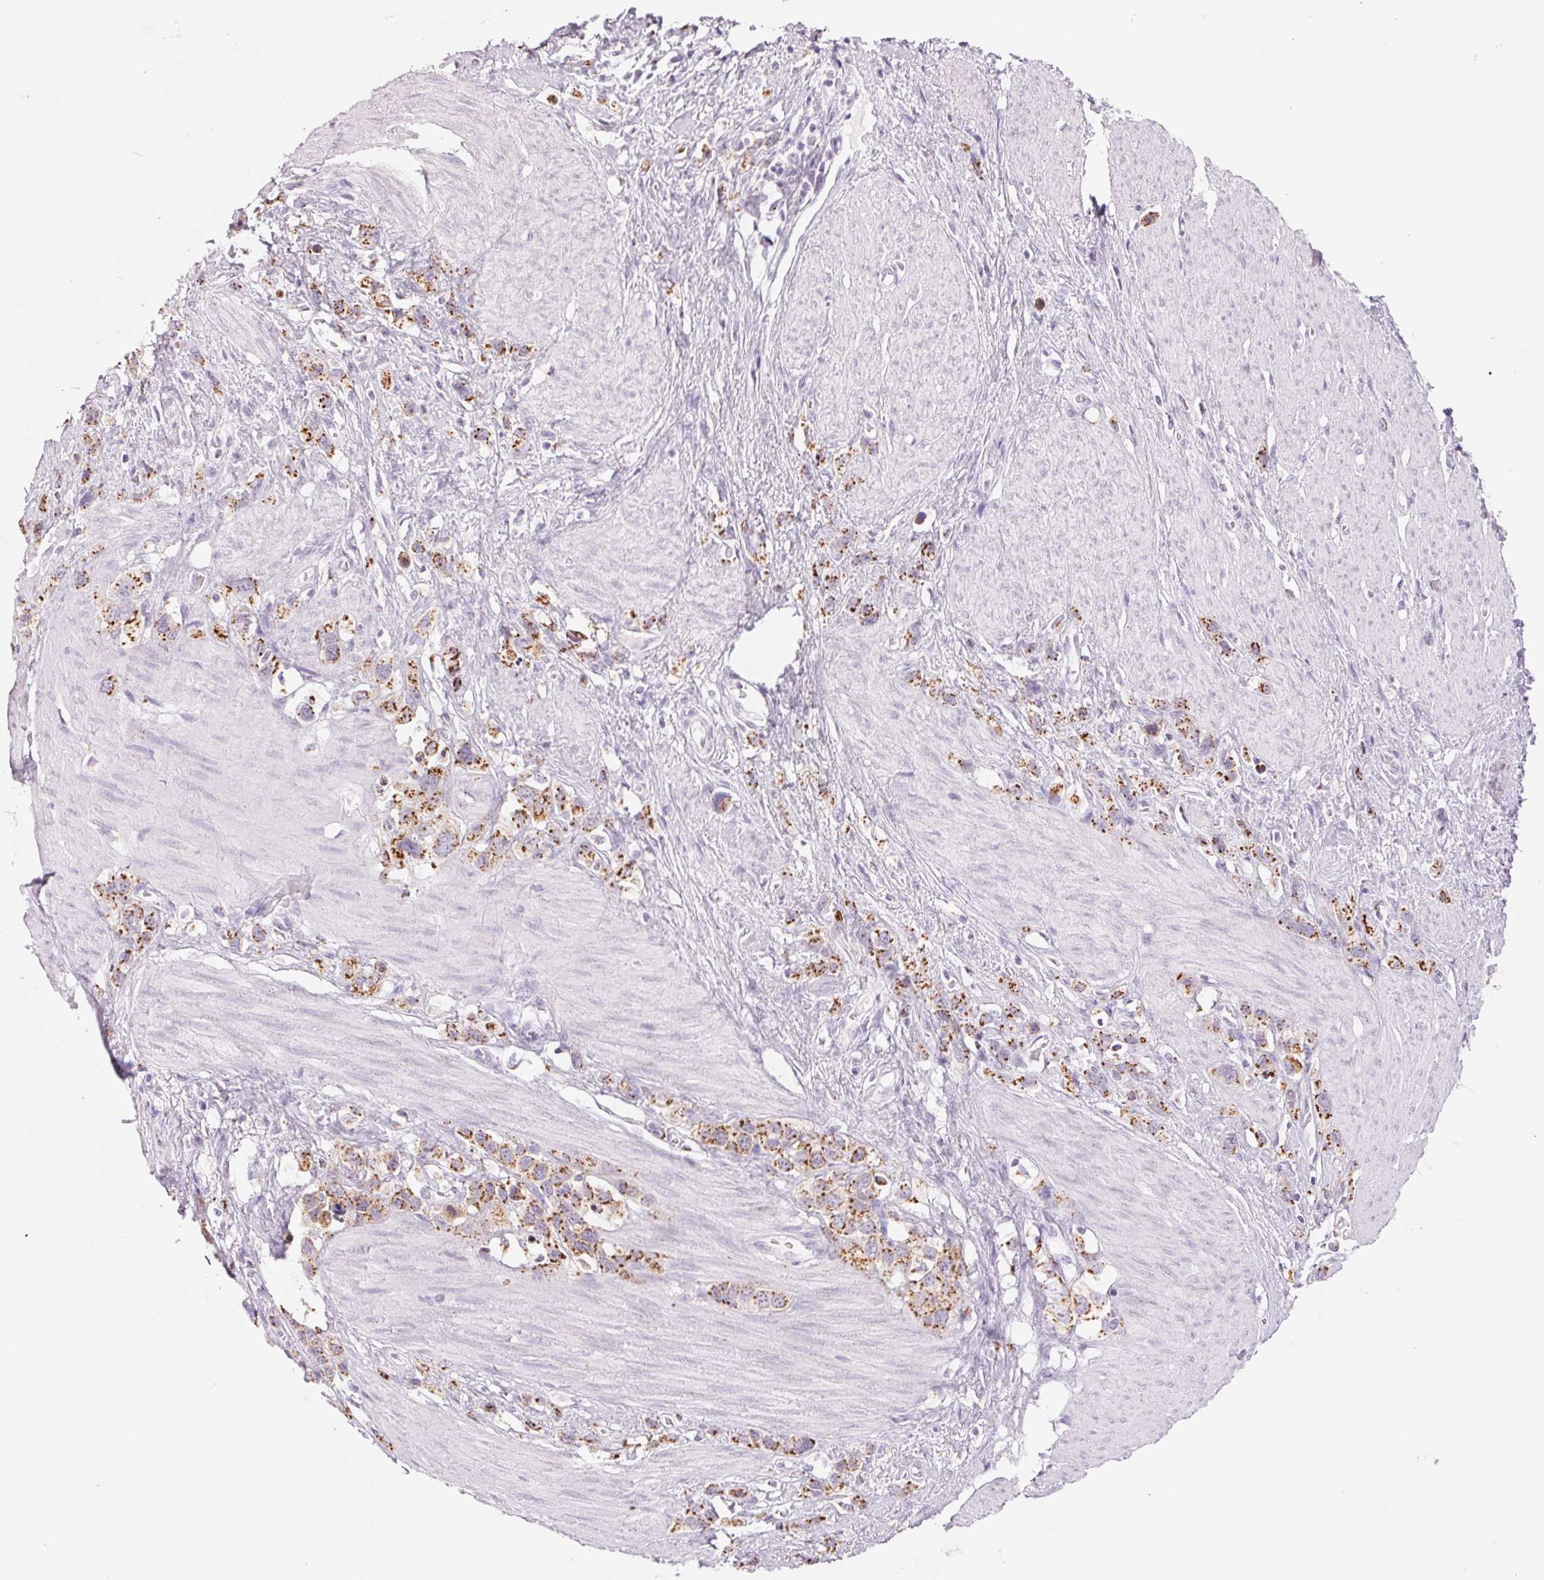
{"staining": {"intensity": "strong", "quantity": ">75%", "location": "cytoplasmic/membranous"}, "tissue": "stomach cancer", "cell_type": "Tumor cells", "image_type": "cancer", "snomed": [{"axis": "morphology", "description": "Adenocarcinoma, NOS"}, {"axis": "topography", "description": "Stomach"}], "caption": "This is a photomicrograph of IHC staining of stomach adenocarcinoma, which shows strong staining in the cytoplasmic/membranous of tumor cells.", "gene": "GALNT7", "patient": {"sex": "female", "age": 65}}